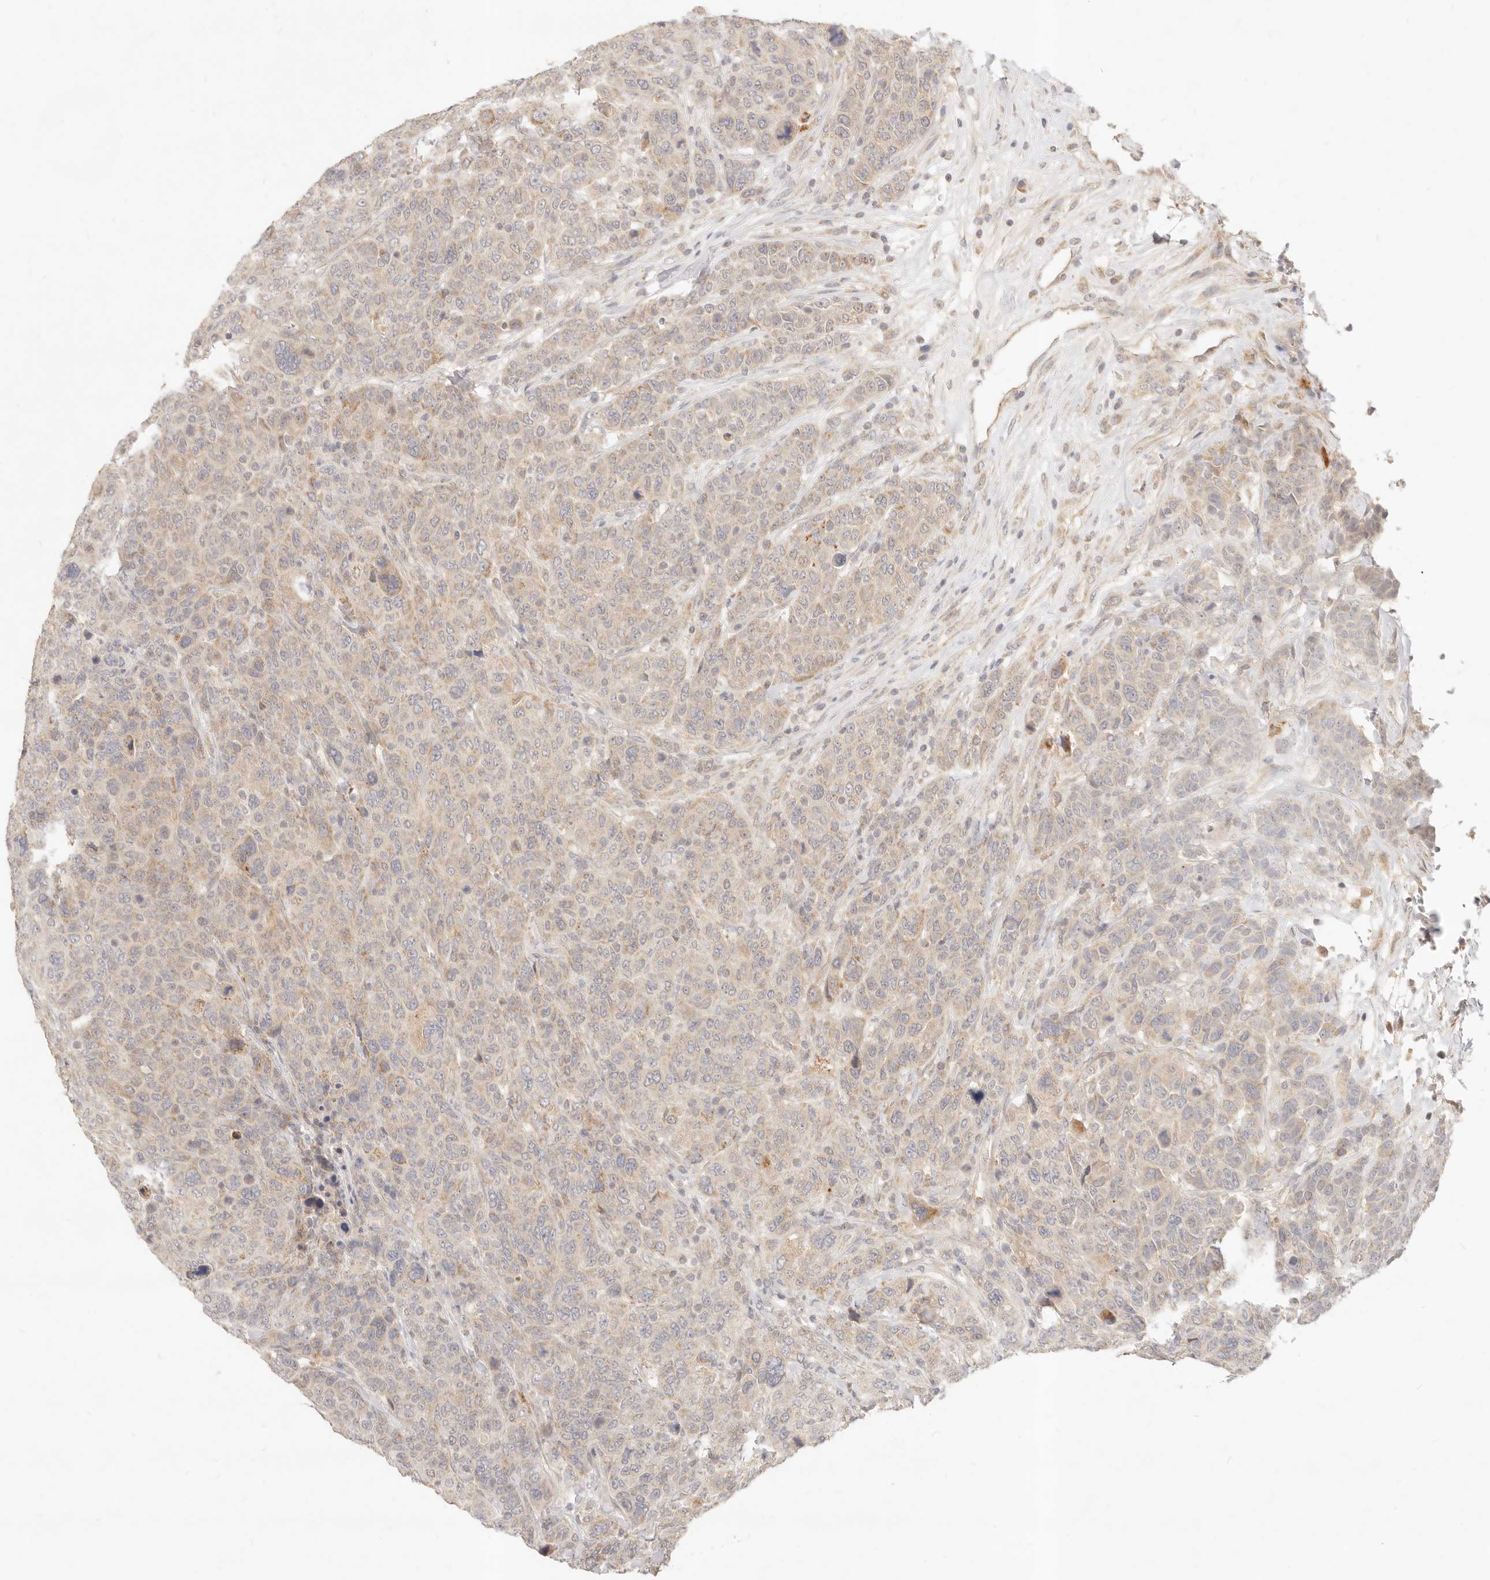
{"staining": {"intensity": "weak", "quantity": "<25%", "location": "cytoplasmic/membranous"}, "tissue": "breast cancer", "cell_type": "Tumor cells", "image_type": "cancer", "snomed": [{"axis": "morphology", "description": "Duct carcinoma"}, {"axis": "topography", "description": "Breast"}], "caption": "DAB (3,3'-diaminobenzidine) immunohistochemical staining of breast intraductal carcinoma exhibits no significant staining in tumor cells. (DAB (3,3'-diaminobenzidine) IHC, high magnification).", "gene": "RUBCNL", "patient": {"sex": "female", "age": 37}}